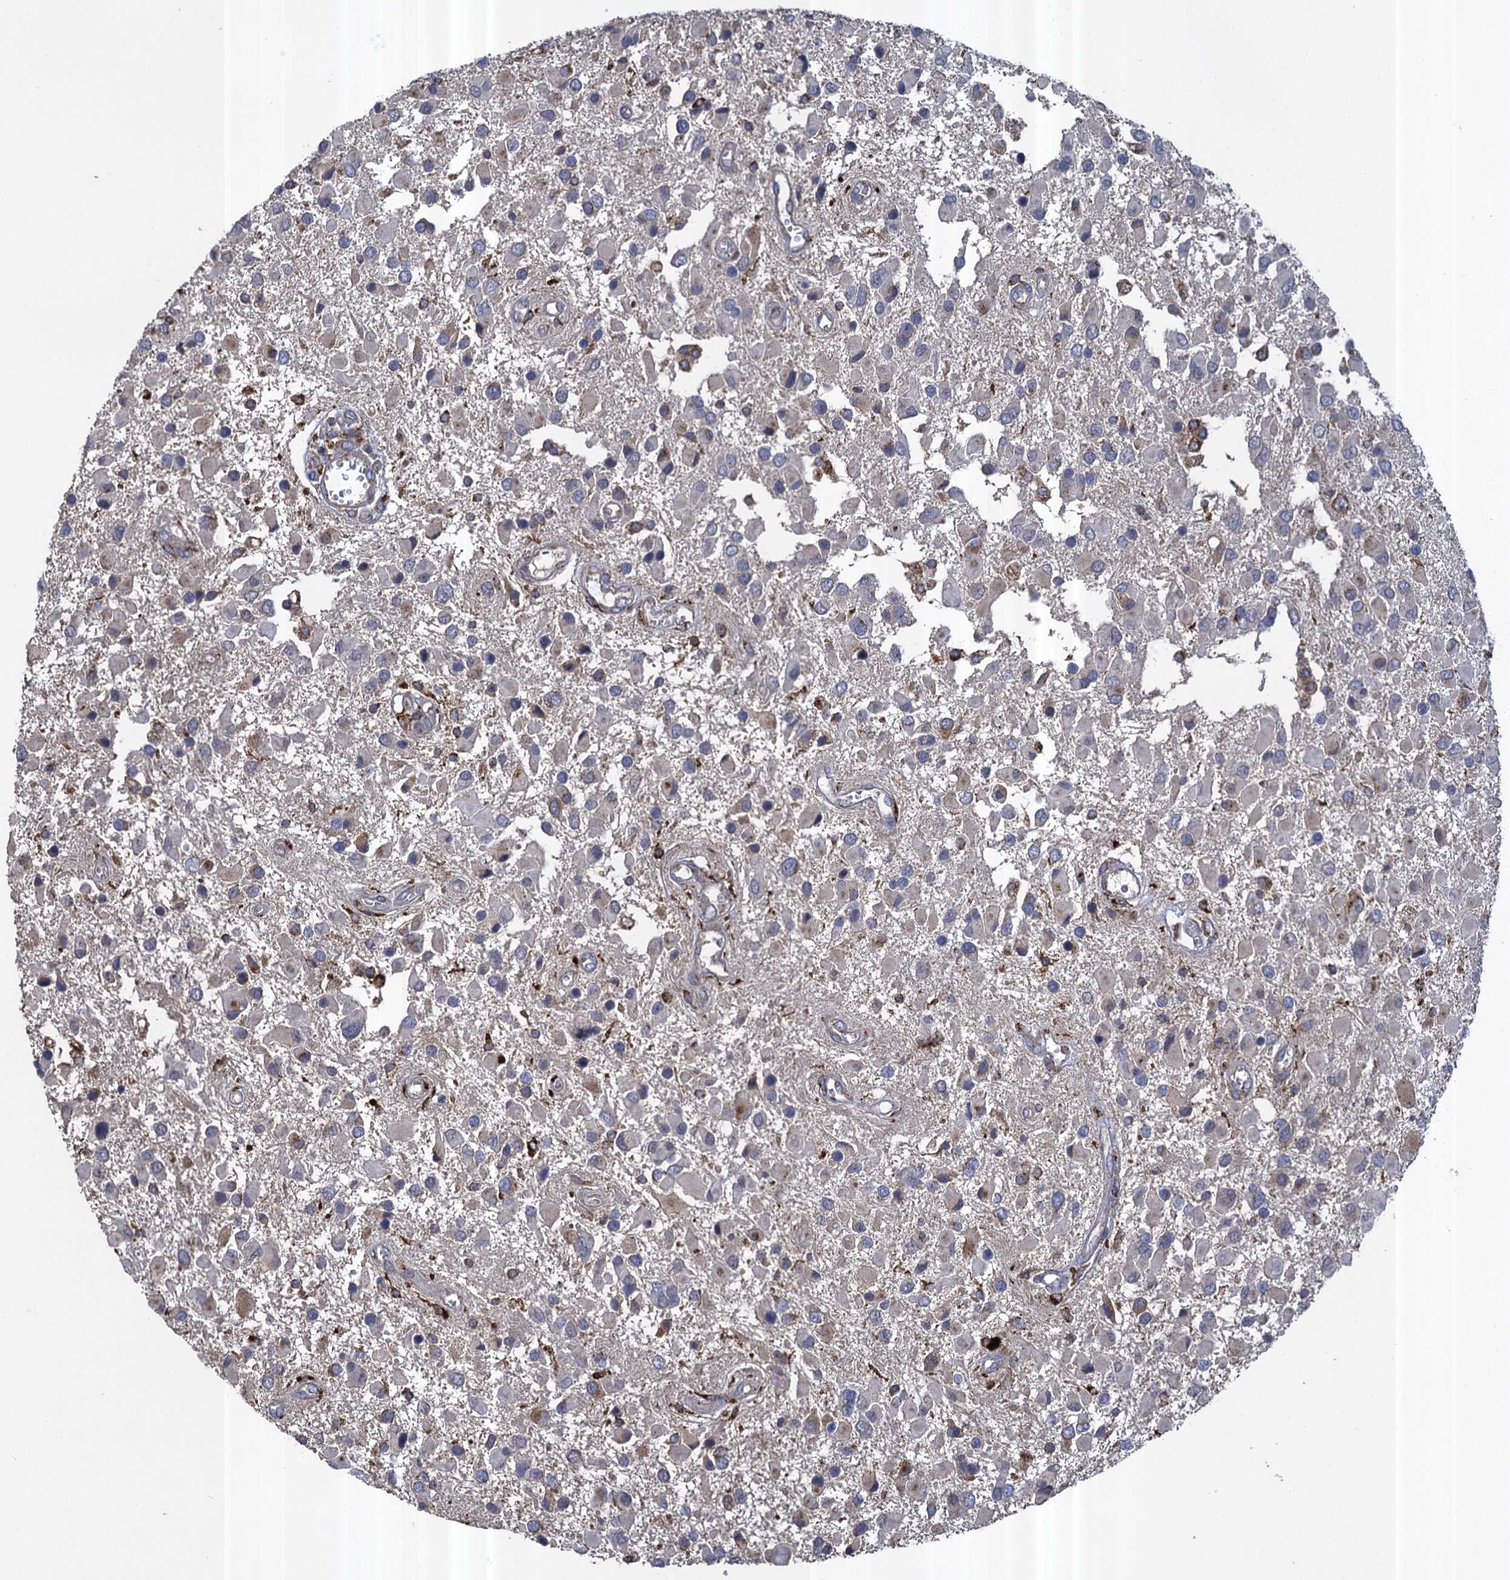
{"staining": {"intensity": "negative", "quantity": "none", "location": "none"}, "tissue": "glioma", "cell_type": "Tumor cells", "image_type": "cancer", "snomed": [{"axis": "morphology", "description": "Glioma, malignant, High grade"}, {"axis": "topography", "description": "Brain"}], "caption": "Tumor cells are negative for brown protein staining in glioma. The staining is performed using DAB brown chromogen with nuclei counter-stained in using hematoxylin.", "gene": "TXNDC11", "patient": {"sex": "male", "age": 53}}